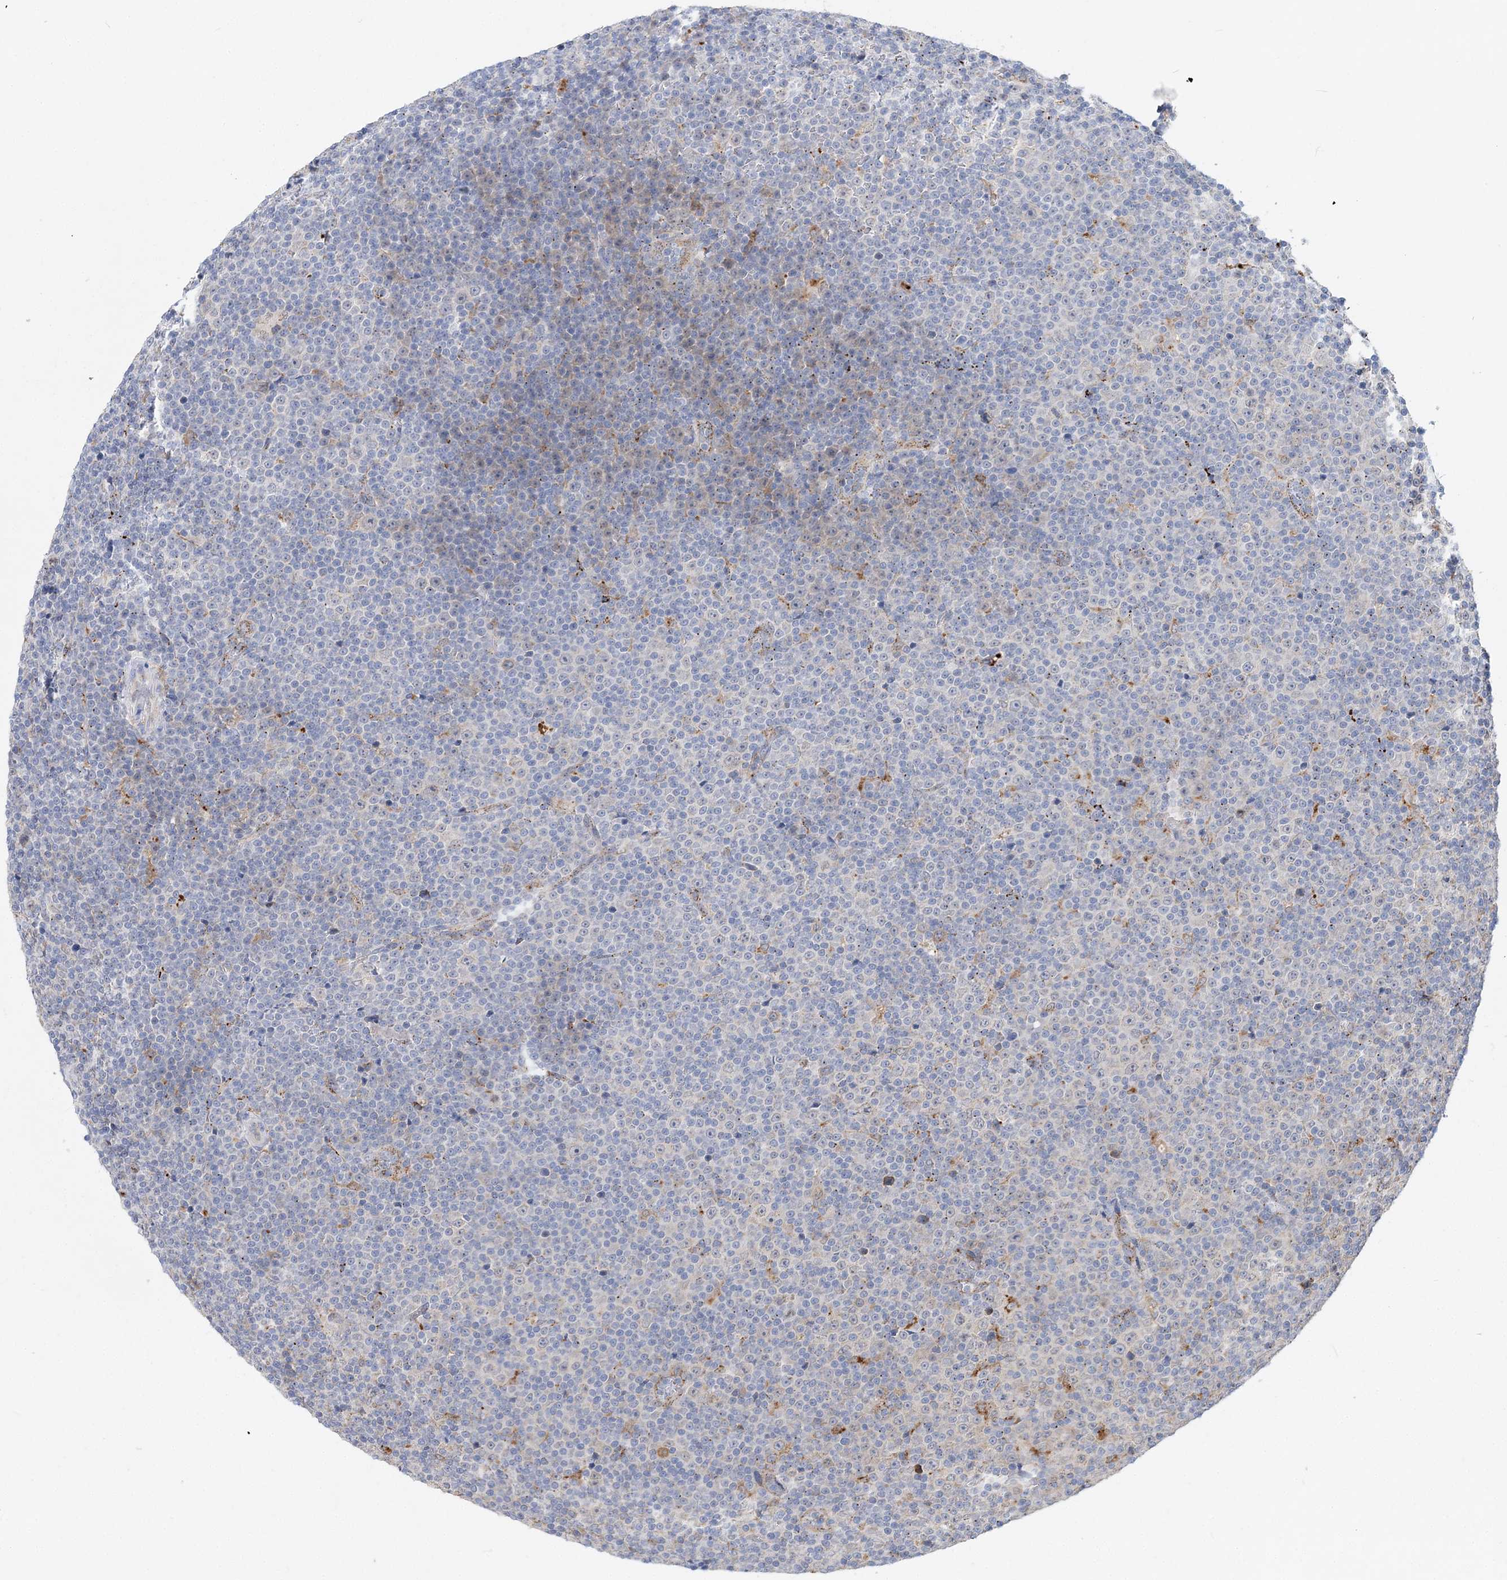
{"staining": {"intensity": "negative", "quantity": "none", "location": "none"}, "tissue": "lymphoma", "cell_type": "Tumor cells", "image_type": "cancer", "snomed": [{"axis": "morphology", "description": "Malignant lymphoma, non-Hodgkin's type, Low grade"}, {"axis": "topography", "description": "Lymph node"}], "caption": "IHC of malignant lymphoma, non-Hodgkin's type (low-grade) reveals no expression in tumor cells. (DAB immunohistochemistry (IHC), high magnification).", "gene": "C3orf38", "patient": {"sex": "female", "age": 67}}